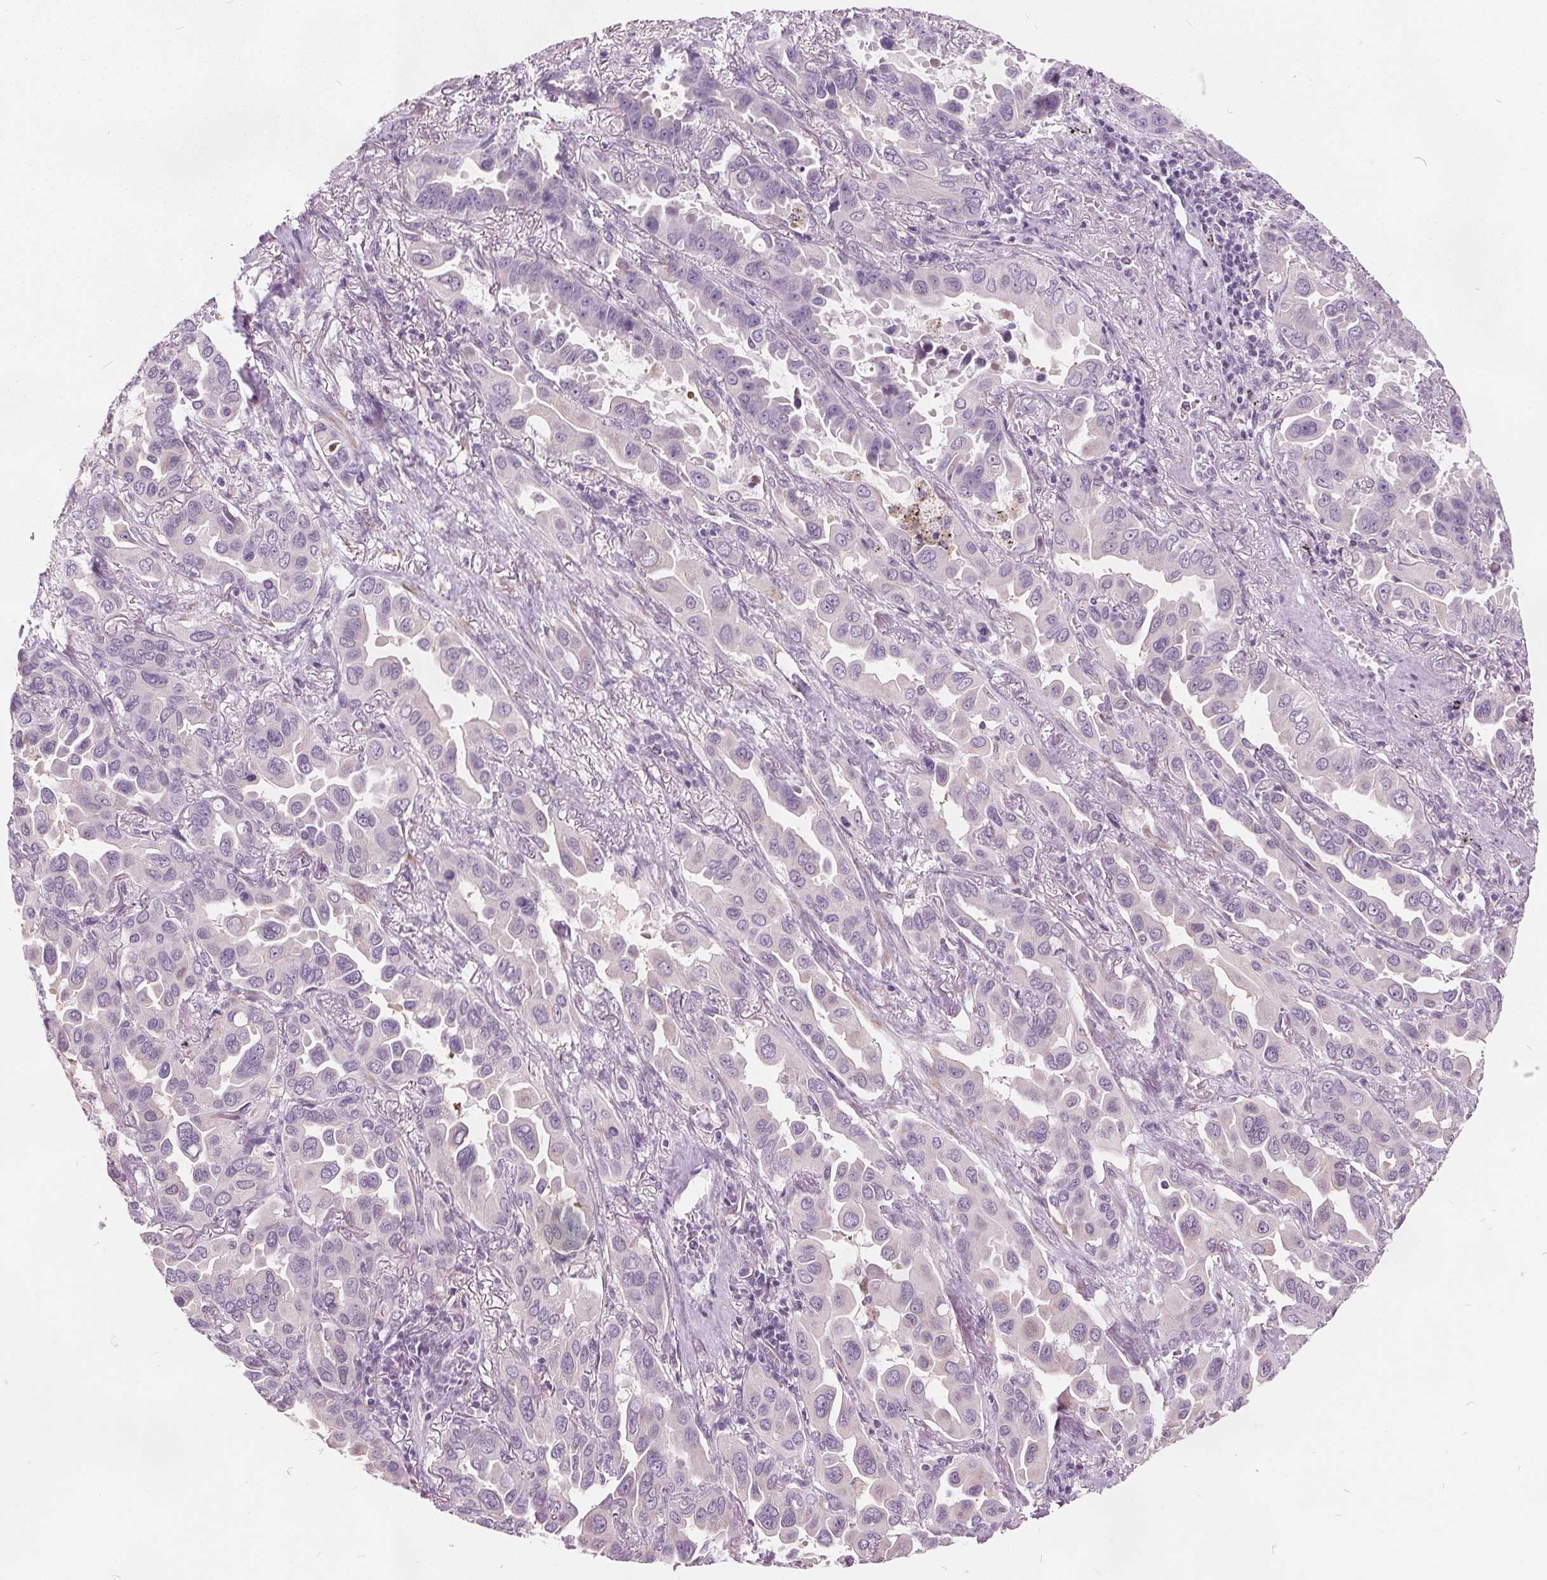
{"staining": {"intensity": "negative", "quantity": "none", "location": "none"}, "tissue": "lung cancer", "cell_type": "Tumor cells", "image_type": "cancer", "snomed": [{"axis": "morphology", "description": "Adenocarcinoma, NOS"}, {"axis": "topography", "description": "Lung"}], "caption": "IHC photomicrograph of adenocarcinoma (lung) stained for a protein (brown), which demonstrates no staining in tumor cells. (DAB (3,3'-diaminobenzidine) immunohistochemistry visualized using brightfield microscopy, high magnification).", "gene": "ACOX2", "patient": {"sex": "male", "age": 64}}